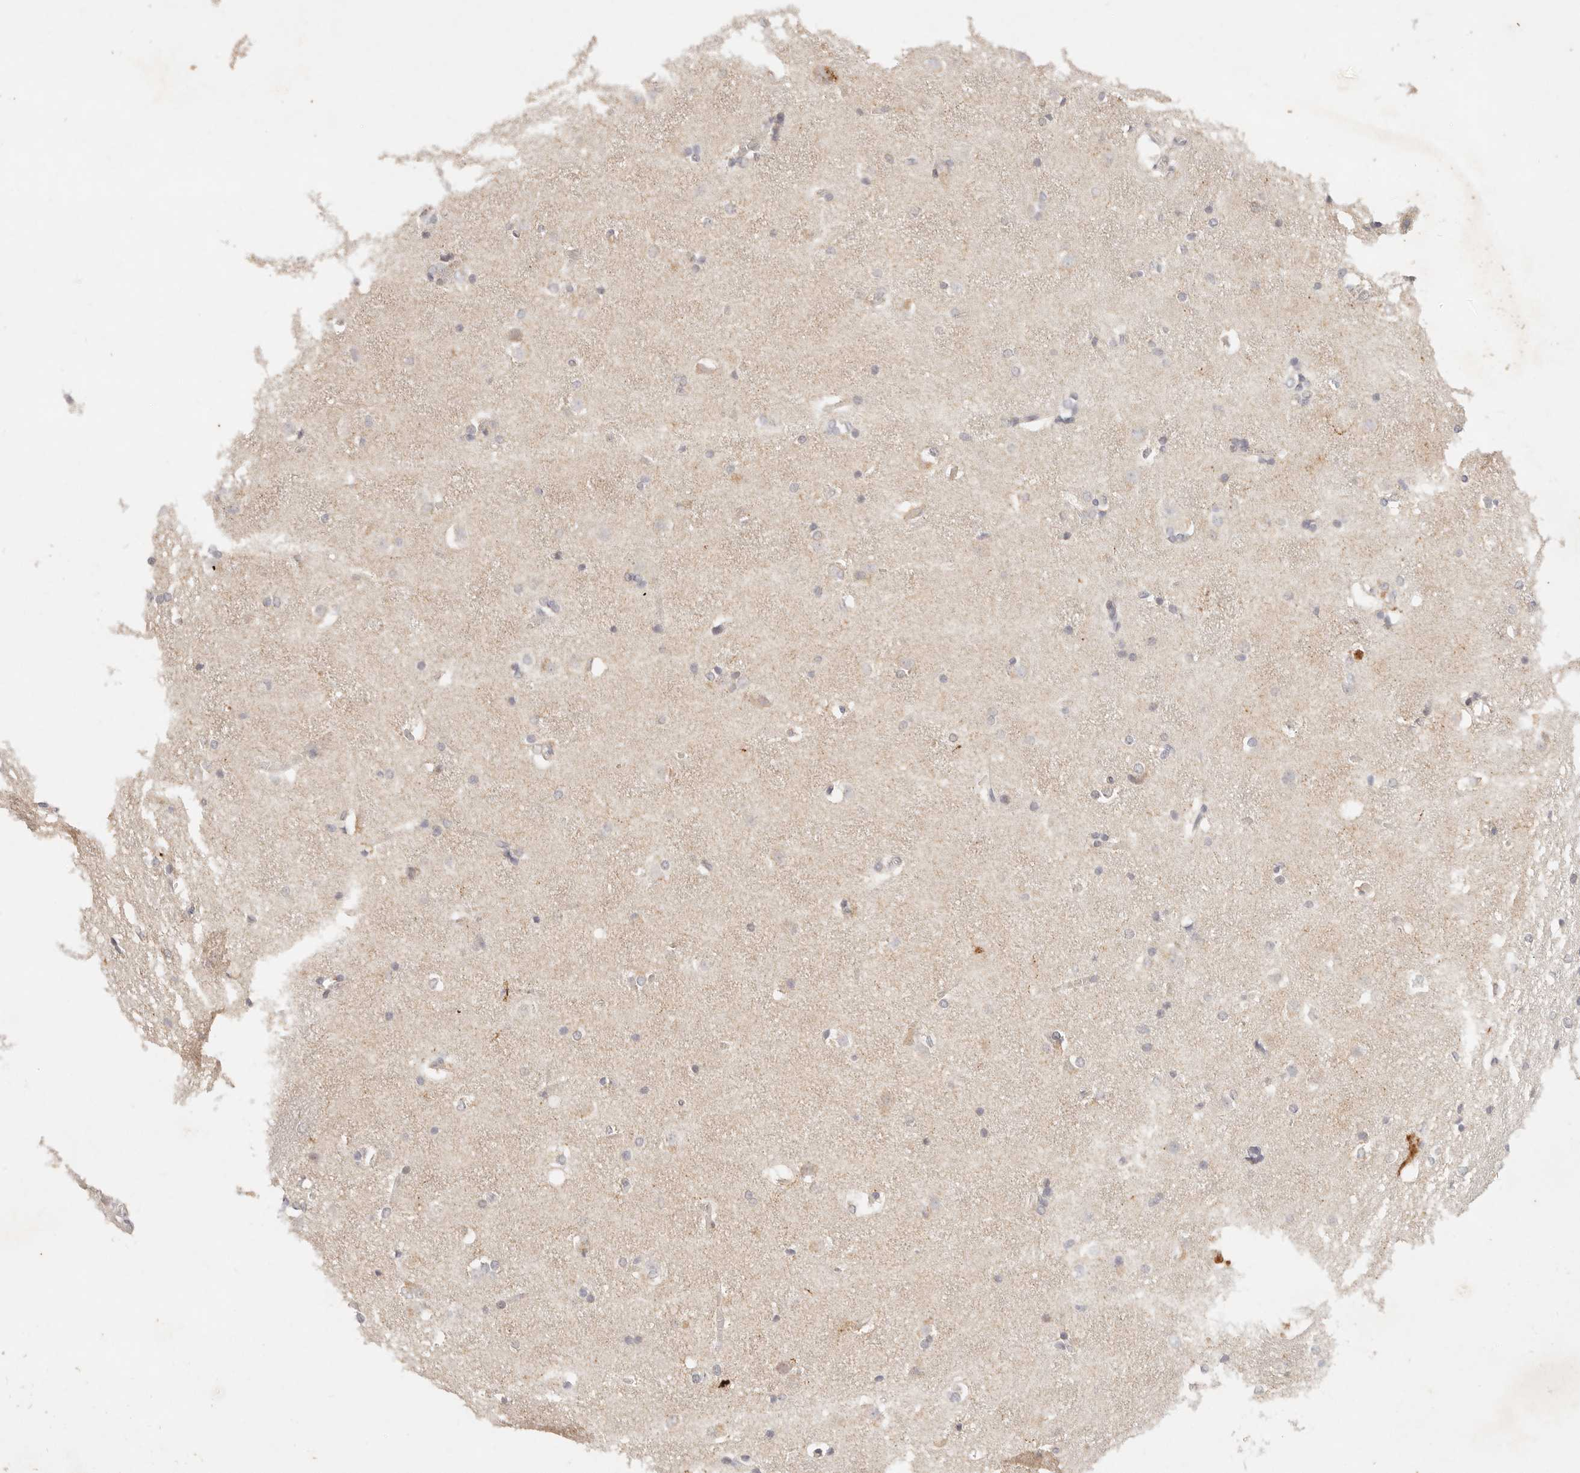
{"staining": {"intensity": "negative", "quantity": "none", "location": "none"}, "tissue": "caudate", "cell_type": "Glial cells", "image_type": "normal", "snomed": [{"axis": "morphology", "description": "Normal tissue, NOS"}, {"axis": "topography", "description": "Lateral ventricle wall"}], "caption": "DAB immunohistochemical staining of benign human caudate shows no significant staining in glial cells.", "gene": "GPR156", "patient": {"sex": "female", "age": 19}}